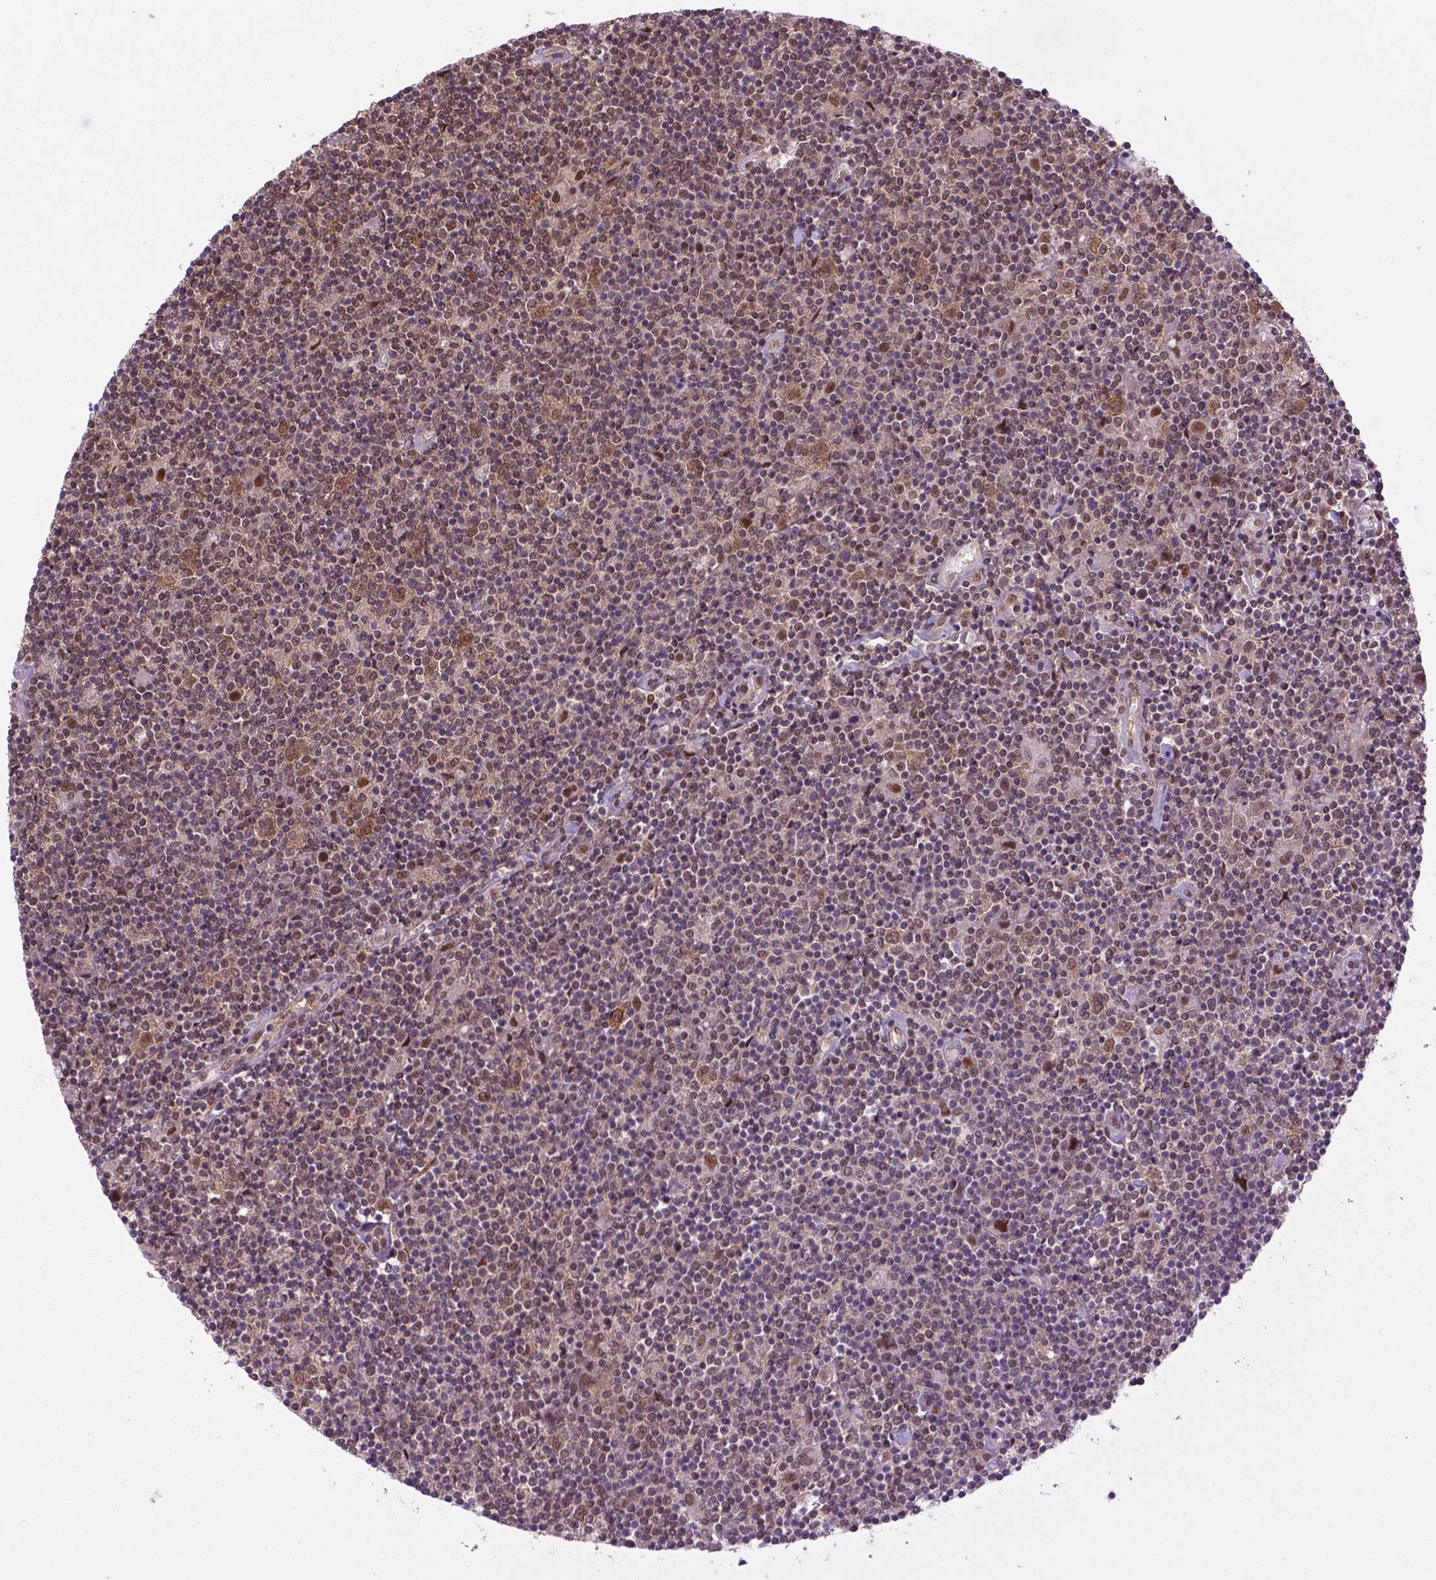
{"staining": {"intensity": "moderate", "quantity": ">75%", "location": "cytoplasmic/membranous,nuclear"}, "tissue": "lymphoma", "cell_type": "Tumor cells", "image_type": "cancer", "snomed": [{"axis": "morphology", "description": "Hodgkin's disease, NOS"}, {"axis": "topography", "description": "Lymph node"}], "caption": "Immunohistochemical staining of human lymphoma reveals moderate cytoplasmic/membranous and nuclear protein expression in approximately >75% of tumor cells.", "gene": "PSMC2", "patient": {"sex": "male", "age": 40}}